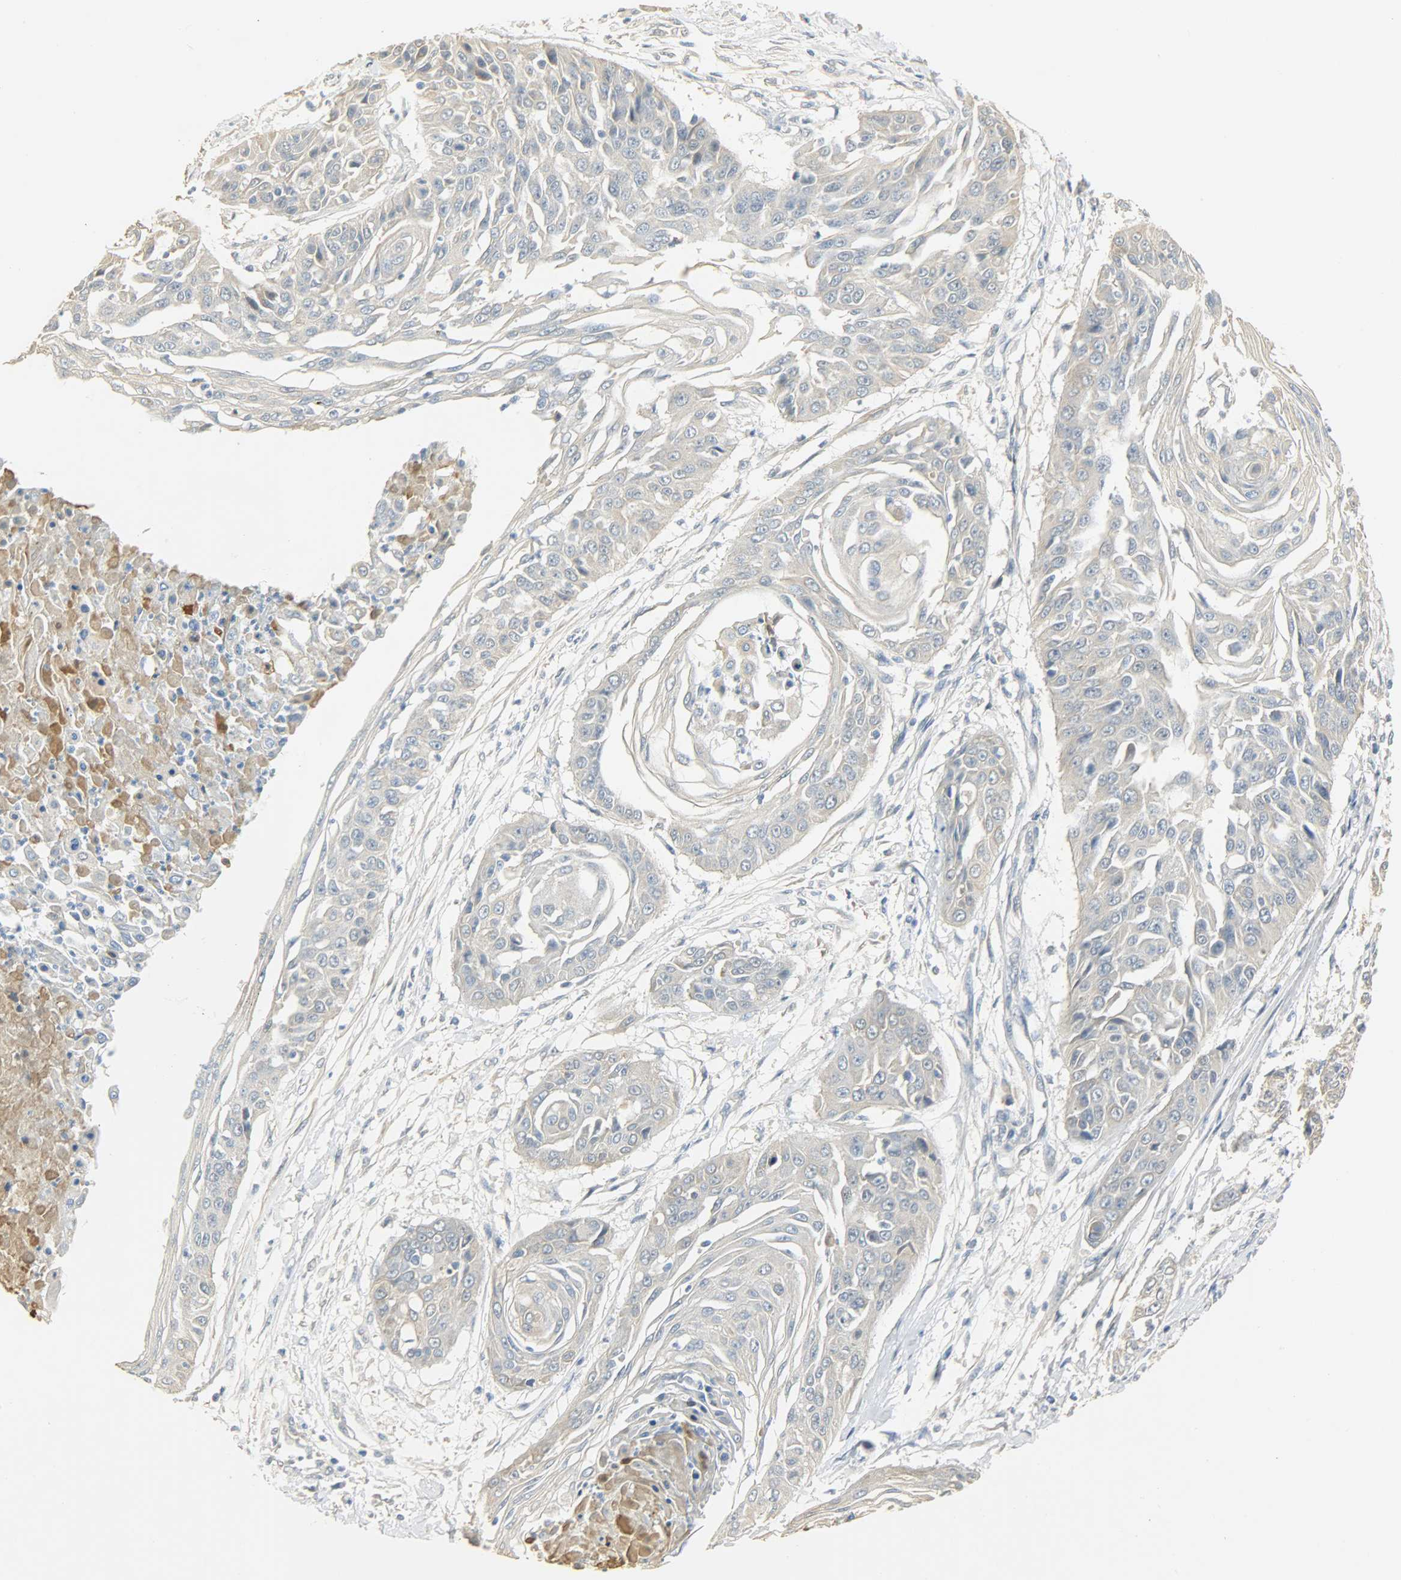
{"staining": {"intensity": "weak", "quantity": "25%-75%", "location": "cytoplasmic/membranous"}, "tissue": "cervical cancer", "cell_type": "Tumor cells", "image_type": "cancer", "snomed": [{"axis": "morphology", "description": "Squamous cell carcinoma, NOS"}, {"axis": "topography", "description": "Cervix"}], "caption": "Protein analysis of cervical cancer tissue demonstrates weak cytoplasmic/membranous expression in approximately 25%-75% of tumor cells.", "gene": "USP13", "patient": {"sex": "female", "age": 64}}